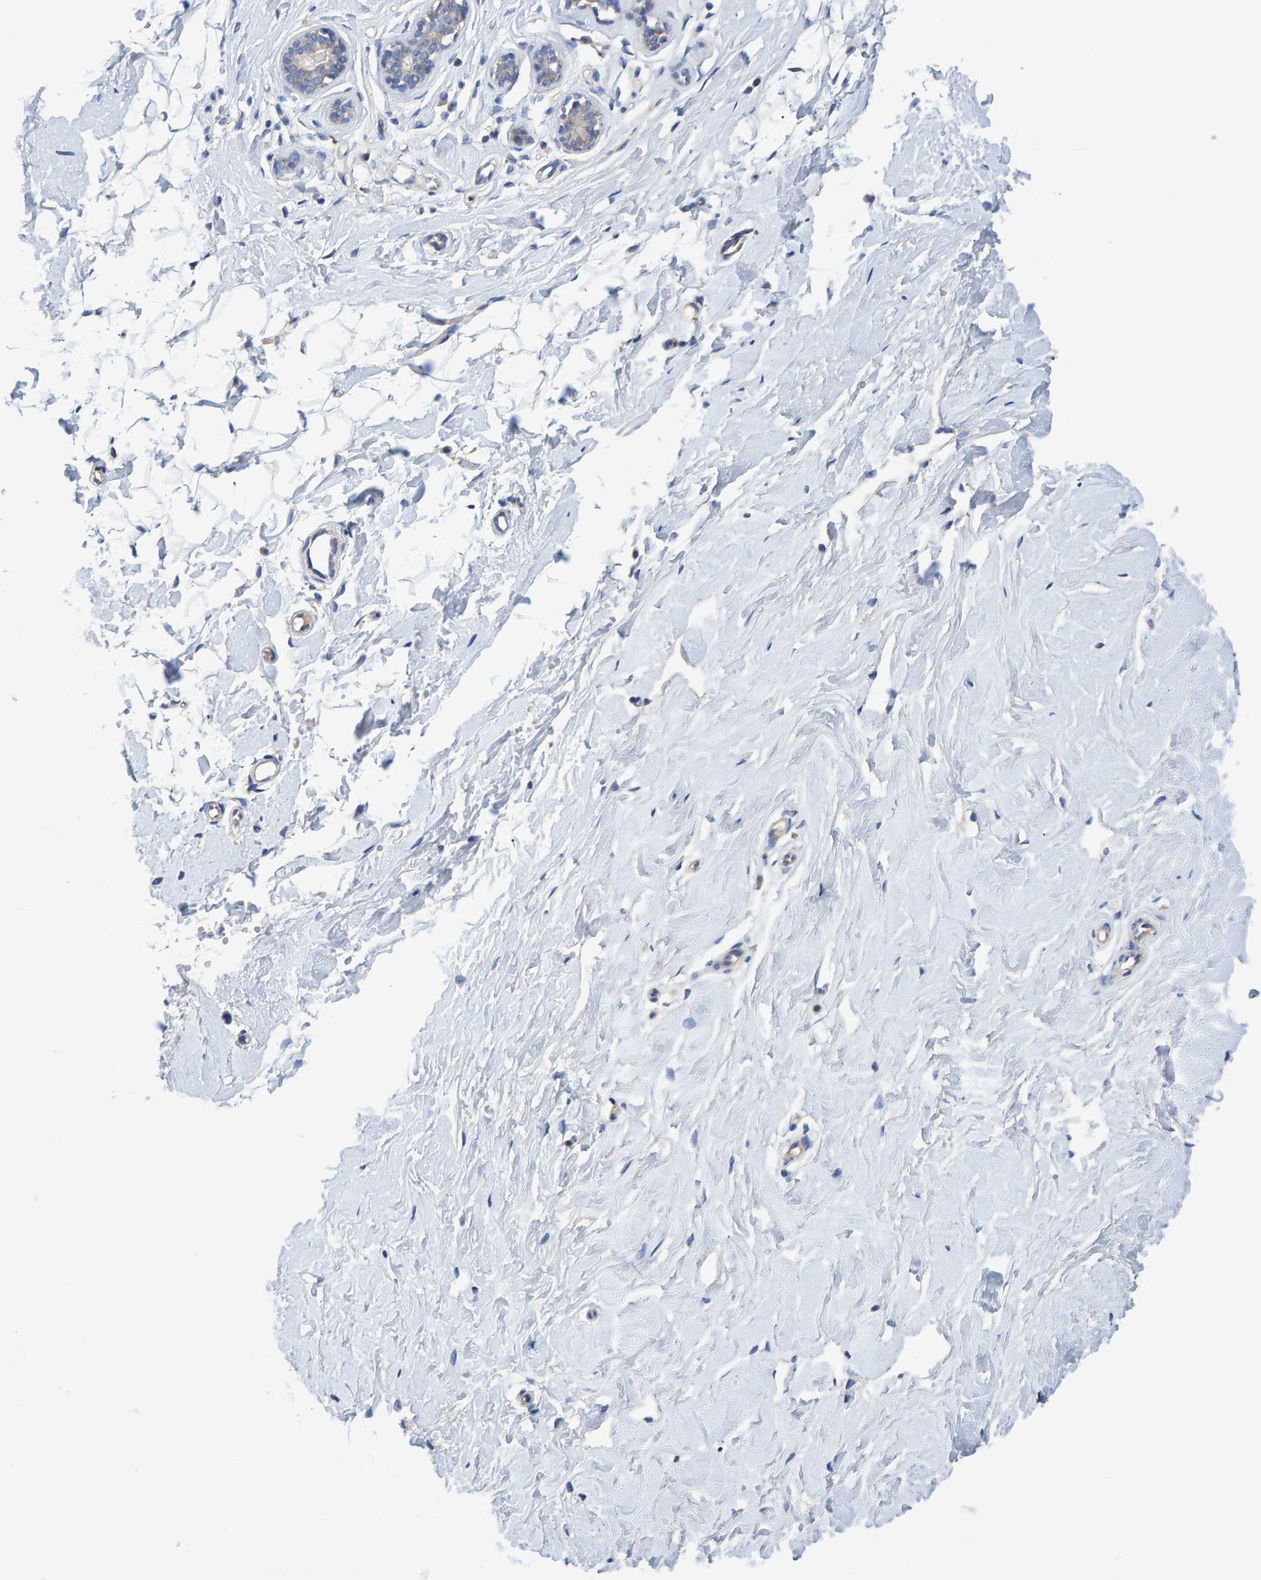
{"staining": {"intensity": "negative", "quantity": "none", "location": "none"}, "tissue": "breast", "cell_type": "Adipocytes", "image_type": "normal", "snomed": [{"axis": "morphology", "description": "Normal tissue, NOS"}, {"axis": "topography", "description": "Breast"}], "caption": "The micrograph displays no staining of adipocytes in unremarkable breast.", "gene": "EFR3A", "patient": {"sex": "female", "age": 23}}